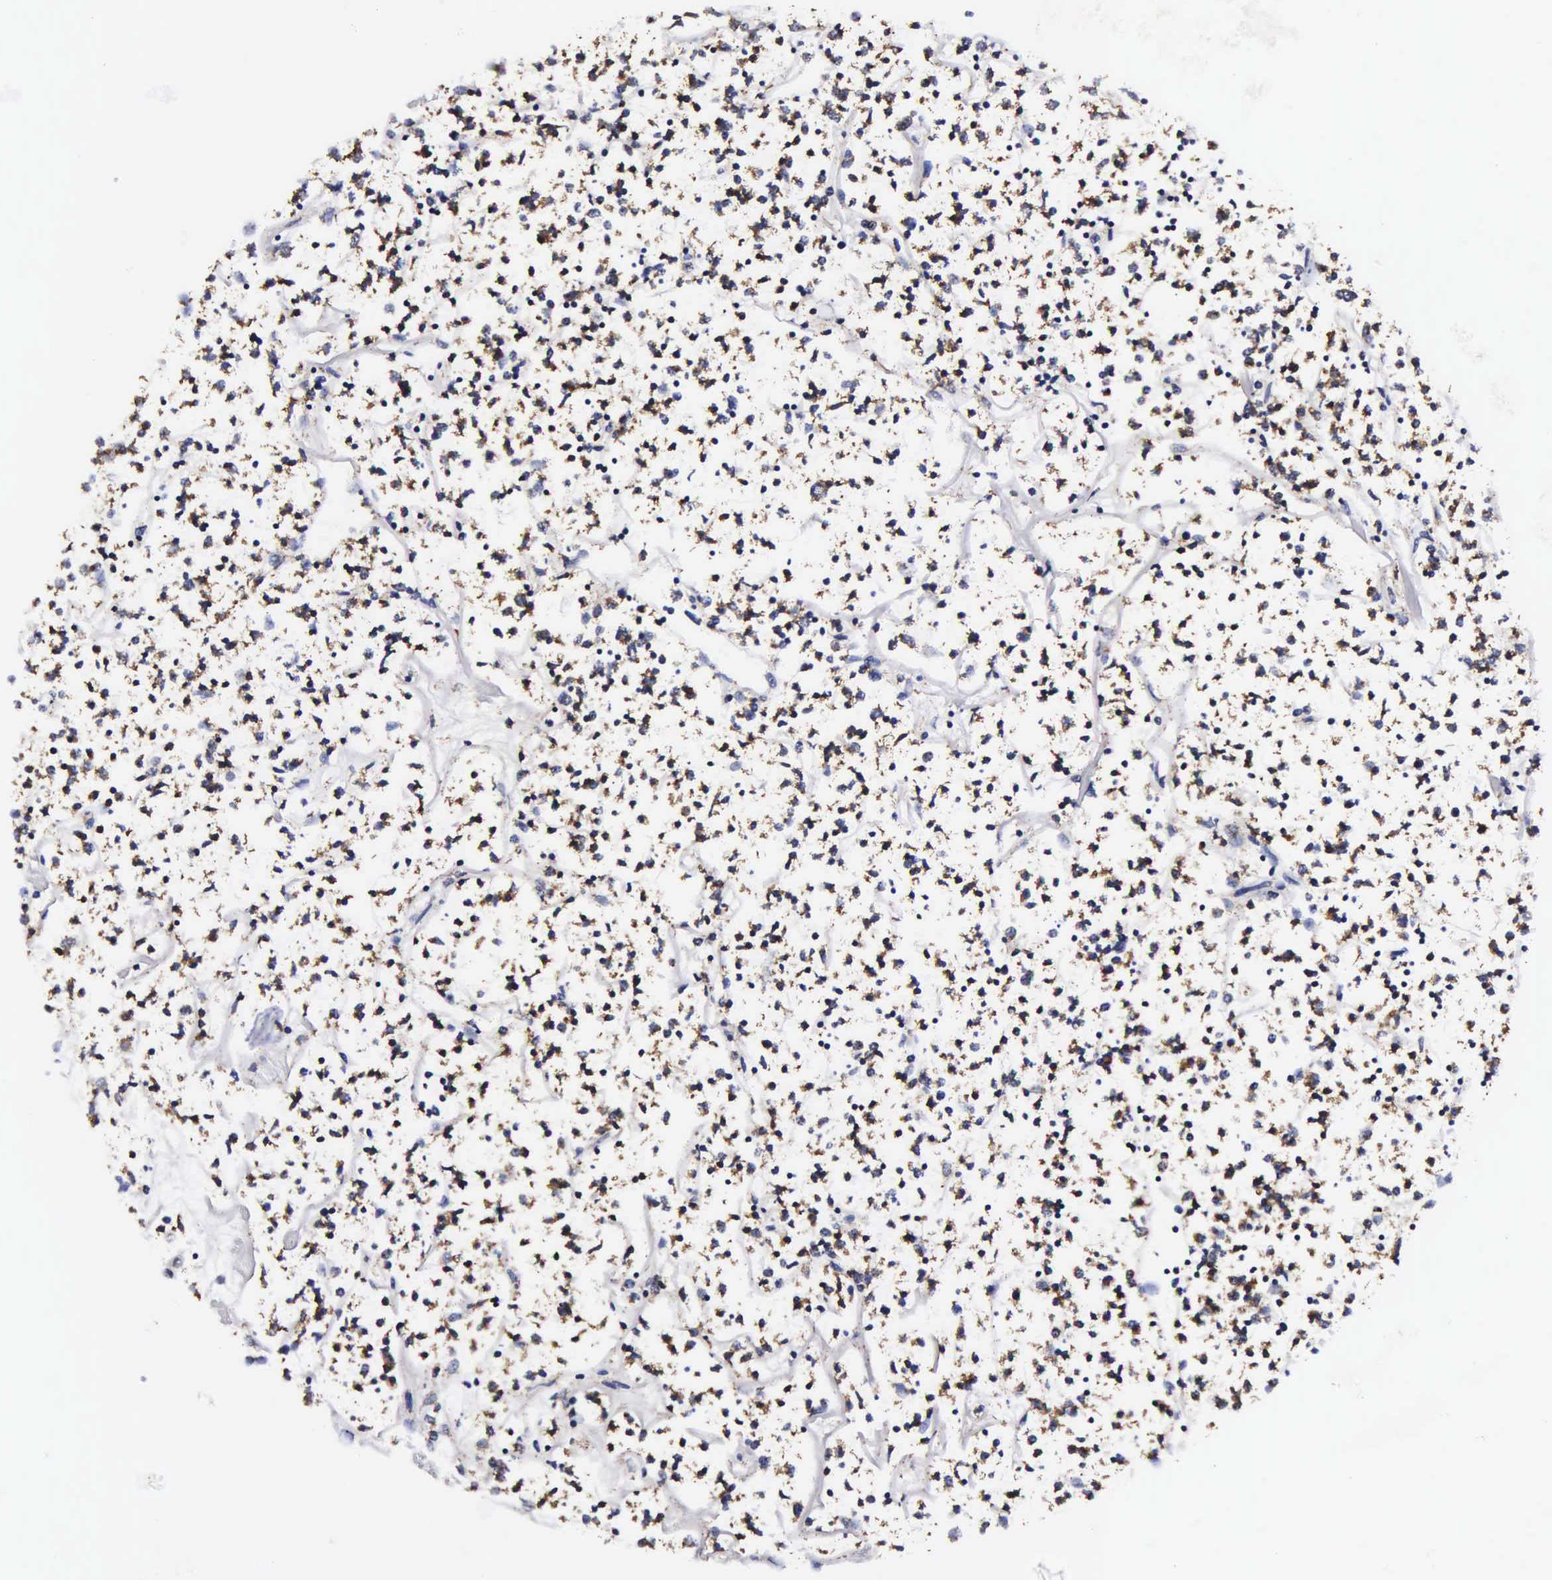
{"staining": {"intensity": "weak", "quantity": ">75%", "location": "cytoplasmic/membranous"}, "tissue": "lymphoma", "cell_type": "Tumor cells", "image_type": "cancer", "snomed": [{"axis": "morphology", "description": "Malignant lymphoma, non-Hodgkin's type, Low grade"}, {"axis": "topography", "description": "Small intestine"}], "caption": "This histopathology image displays immunohistochemistry staining of human low-grade malignant lymphoma, non-Hodgkin's type, with low weak cytoplasmic/membranous staining in about >75% of tumor cells.", "gene": "PSMA3", "patient": {"sex": "female", "age": 59}}